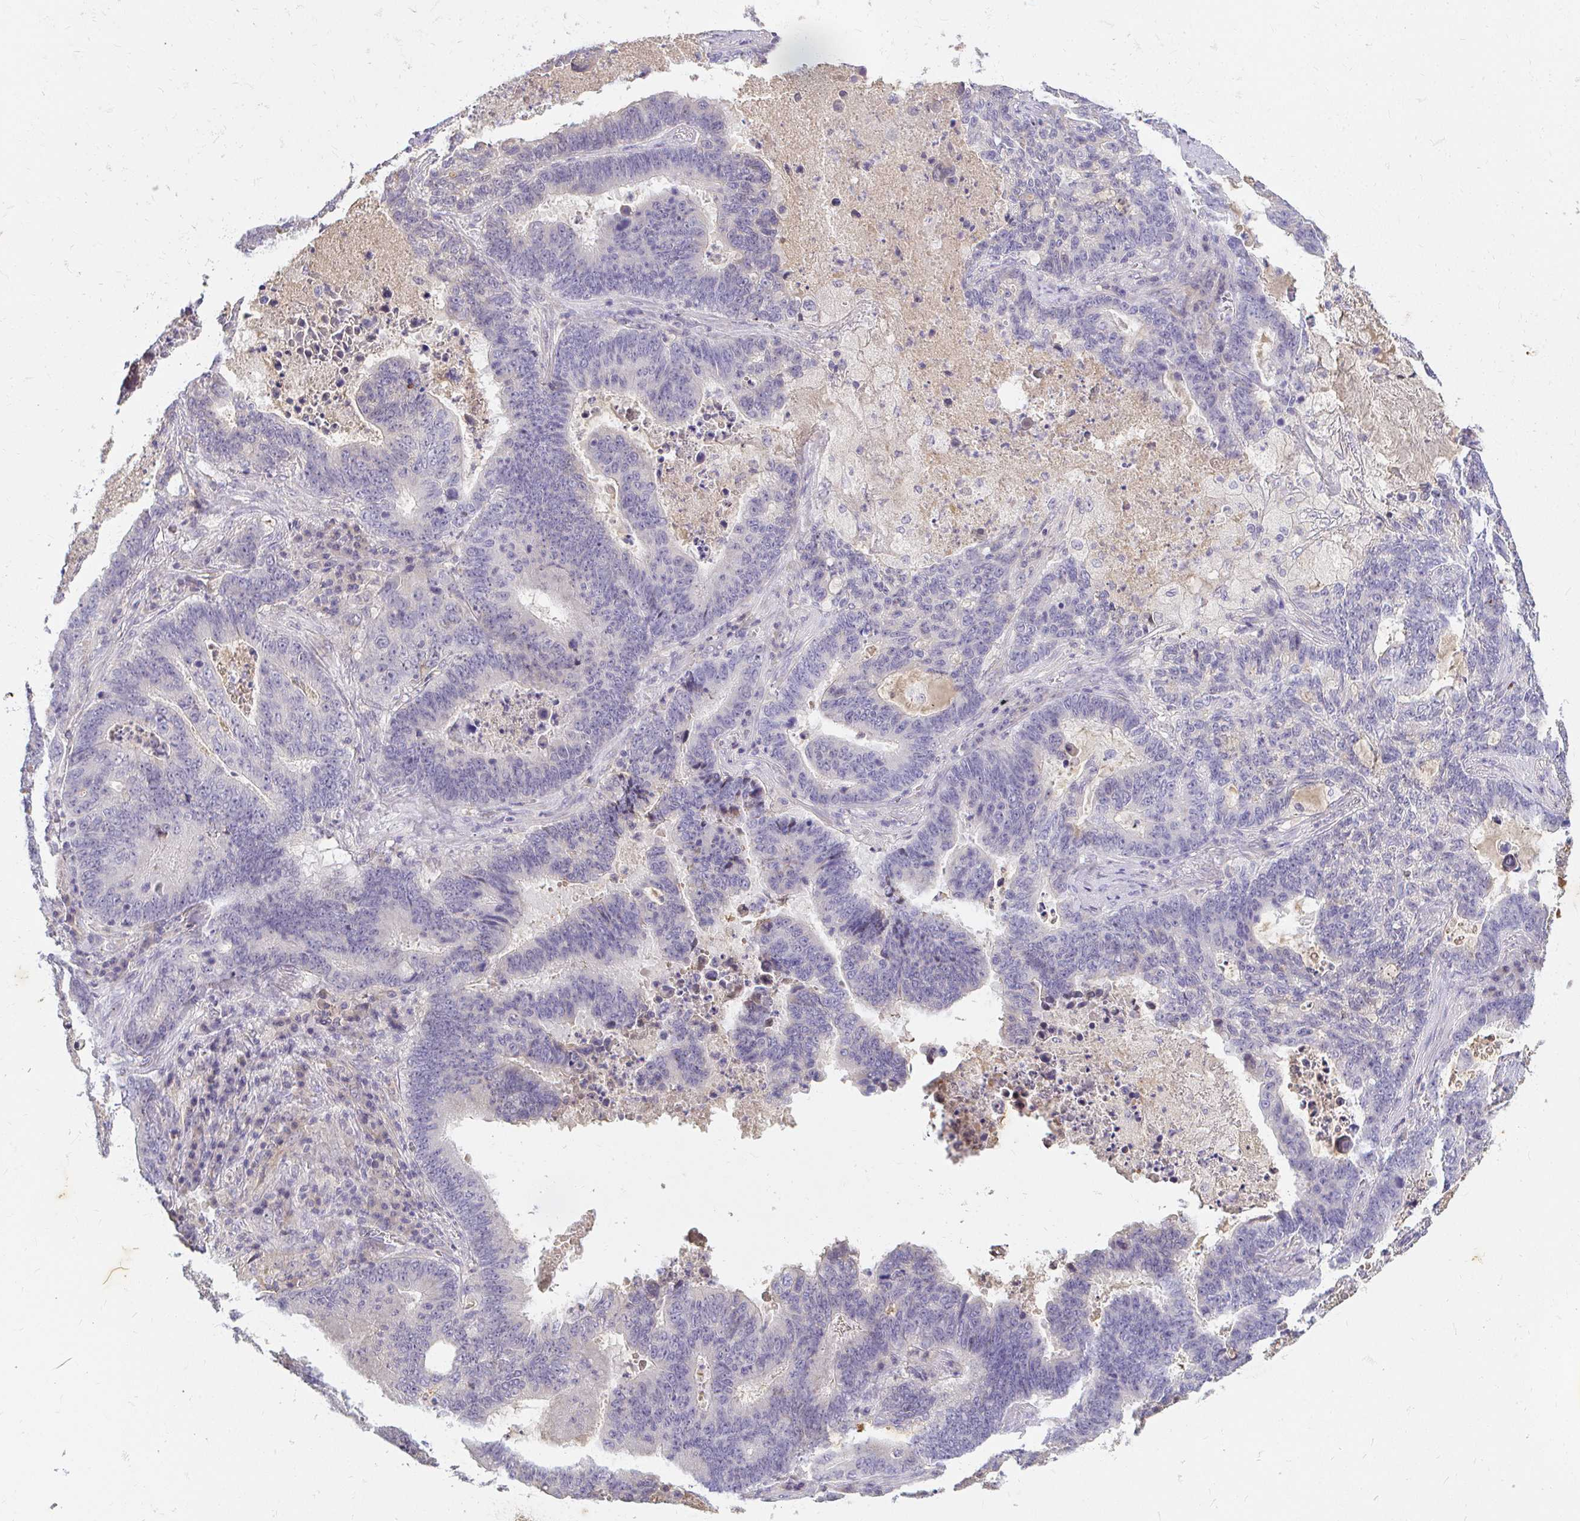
{"staining": {"intensity": "negative", "quantity": "none", "location": "none"}, "tissue": "lung cancer", "cell_type": "Tumor cells", "image_type": "cancer", "snomed": [{"axis": "morphology", "description": "Aneuploidy"}, {"axis": "morphology", "description": "Adenocarcinoma, NOS"}, {"axis": "morphology", "description": "Adenocarcinoma primary or metastatic"}, {"axis": "topography", "description": "Lung"}], "caption": "This is an IHC photomicrograph of lung cancer. There is no expression in tumor cells.", "gene": "LOXL4", "patient": {"sex": "female", "age": 75}}